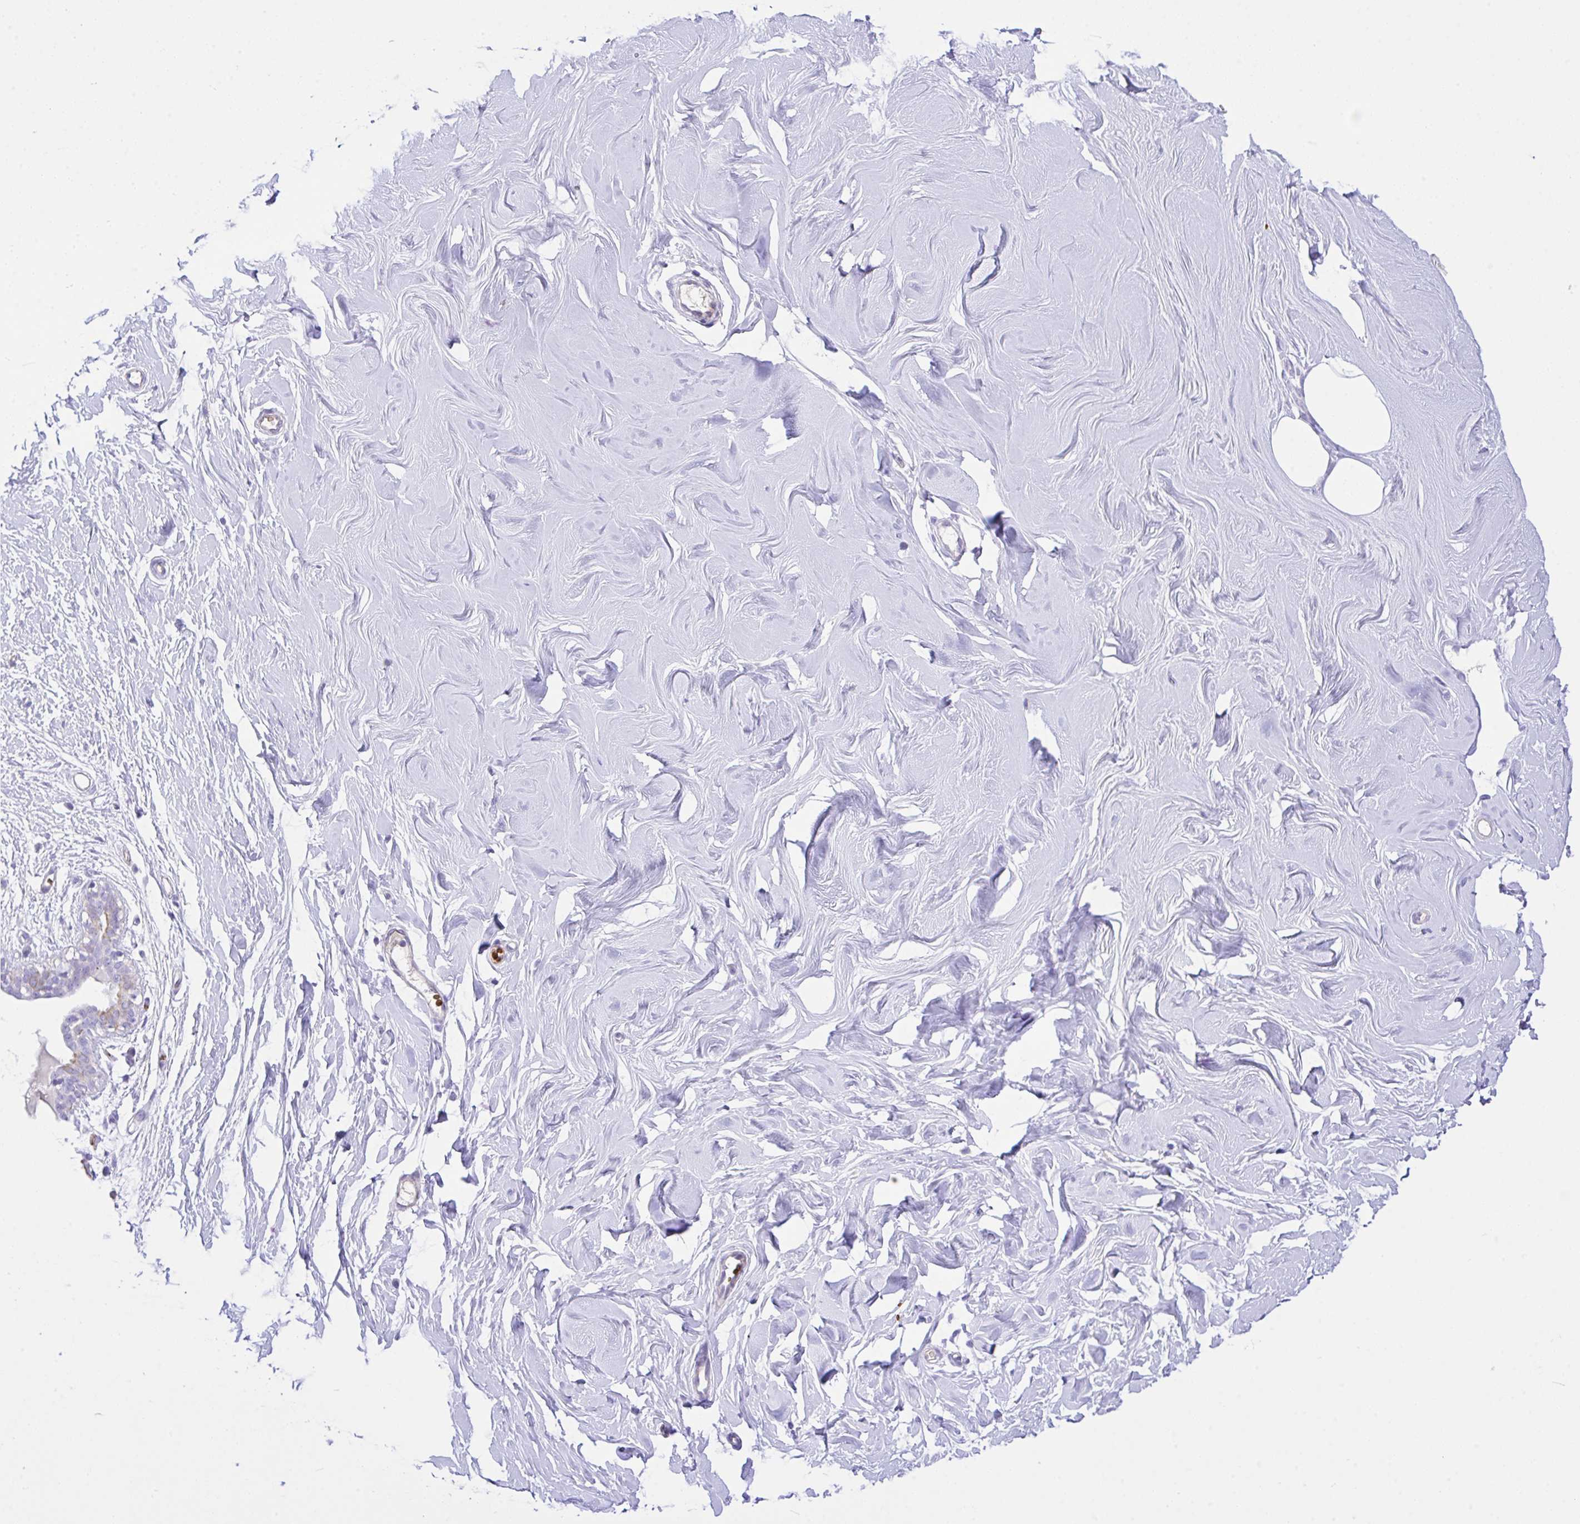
{"staining": {"intensity": "negative", "quantity": "none", "location": "none"}, "tissue": "breast", "cell_type": "Adipocytes", "image_type": "normal", "snomed": [{"axis": "morphology", "description": "Normal tissue, NOS"}, {"axis": "topography", "description": "Breast"}], "caption": "High power microscopy photomicrograph of an immunohistochemistry (IHC) image of benign breast, revealing no significant expression in adipocytes. The staining is performed using DAB brown chromogen with nuclei counter-stained in using hematoxylin.", "gene": "ZNF221", "patient": {"sex": "female", "age": 27}}